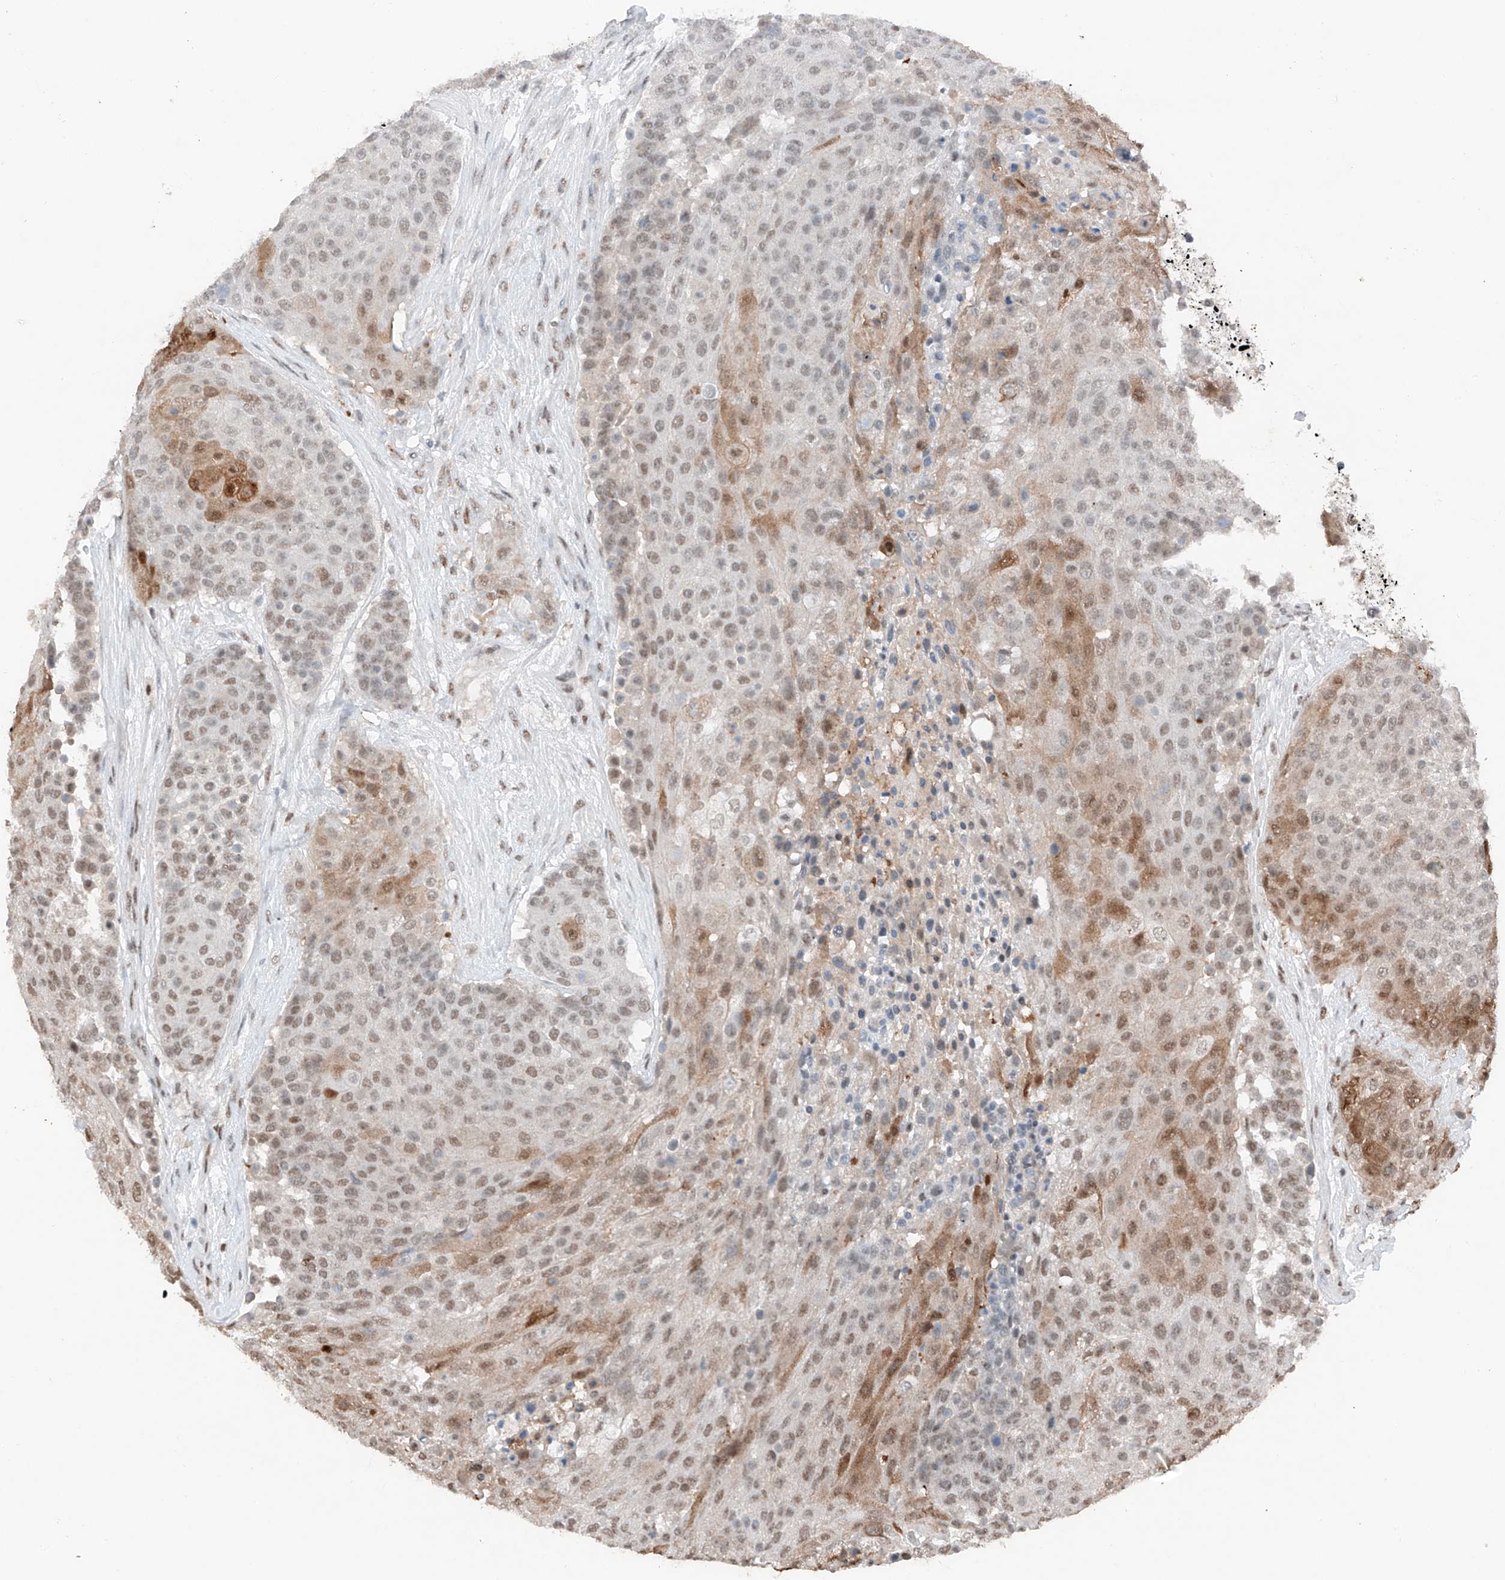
{"staining": {"intensity": "moderate", "quantity": "25%-75%", "location": "cytoplasmic/membranous,nuclear"}, "tissue": "urothelial cancer", "cell_type": "Tumor cells", "image_type": "cancer", "snomed": [{"axis": "morphology", "description": "Urothelial carcinoma, High grade"}, {"axis": "topography", "description": "Urinary bladder"}], "caption": "IHC histopathology image of neoplastic tissue: human urothelial carcinoma (high-grade) stained using IHC demonstrates medium levels of moderate protein expression localized specifically in the cytoplasmic/membranous and nuclear of tumor cells, appearing as a cytoplasmic/membranous and nuclear brown color.", "gene": "TBX4", "patient": {"sex": "female", "age": 63}}